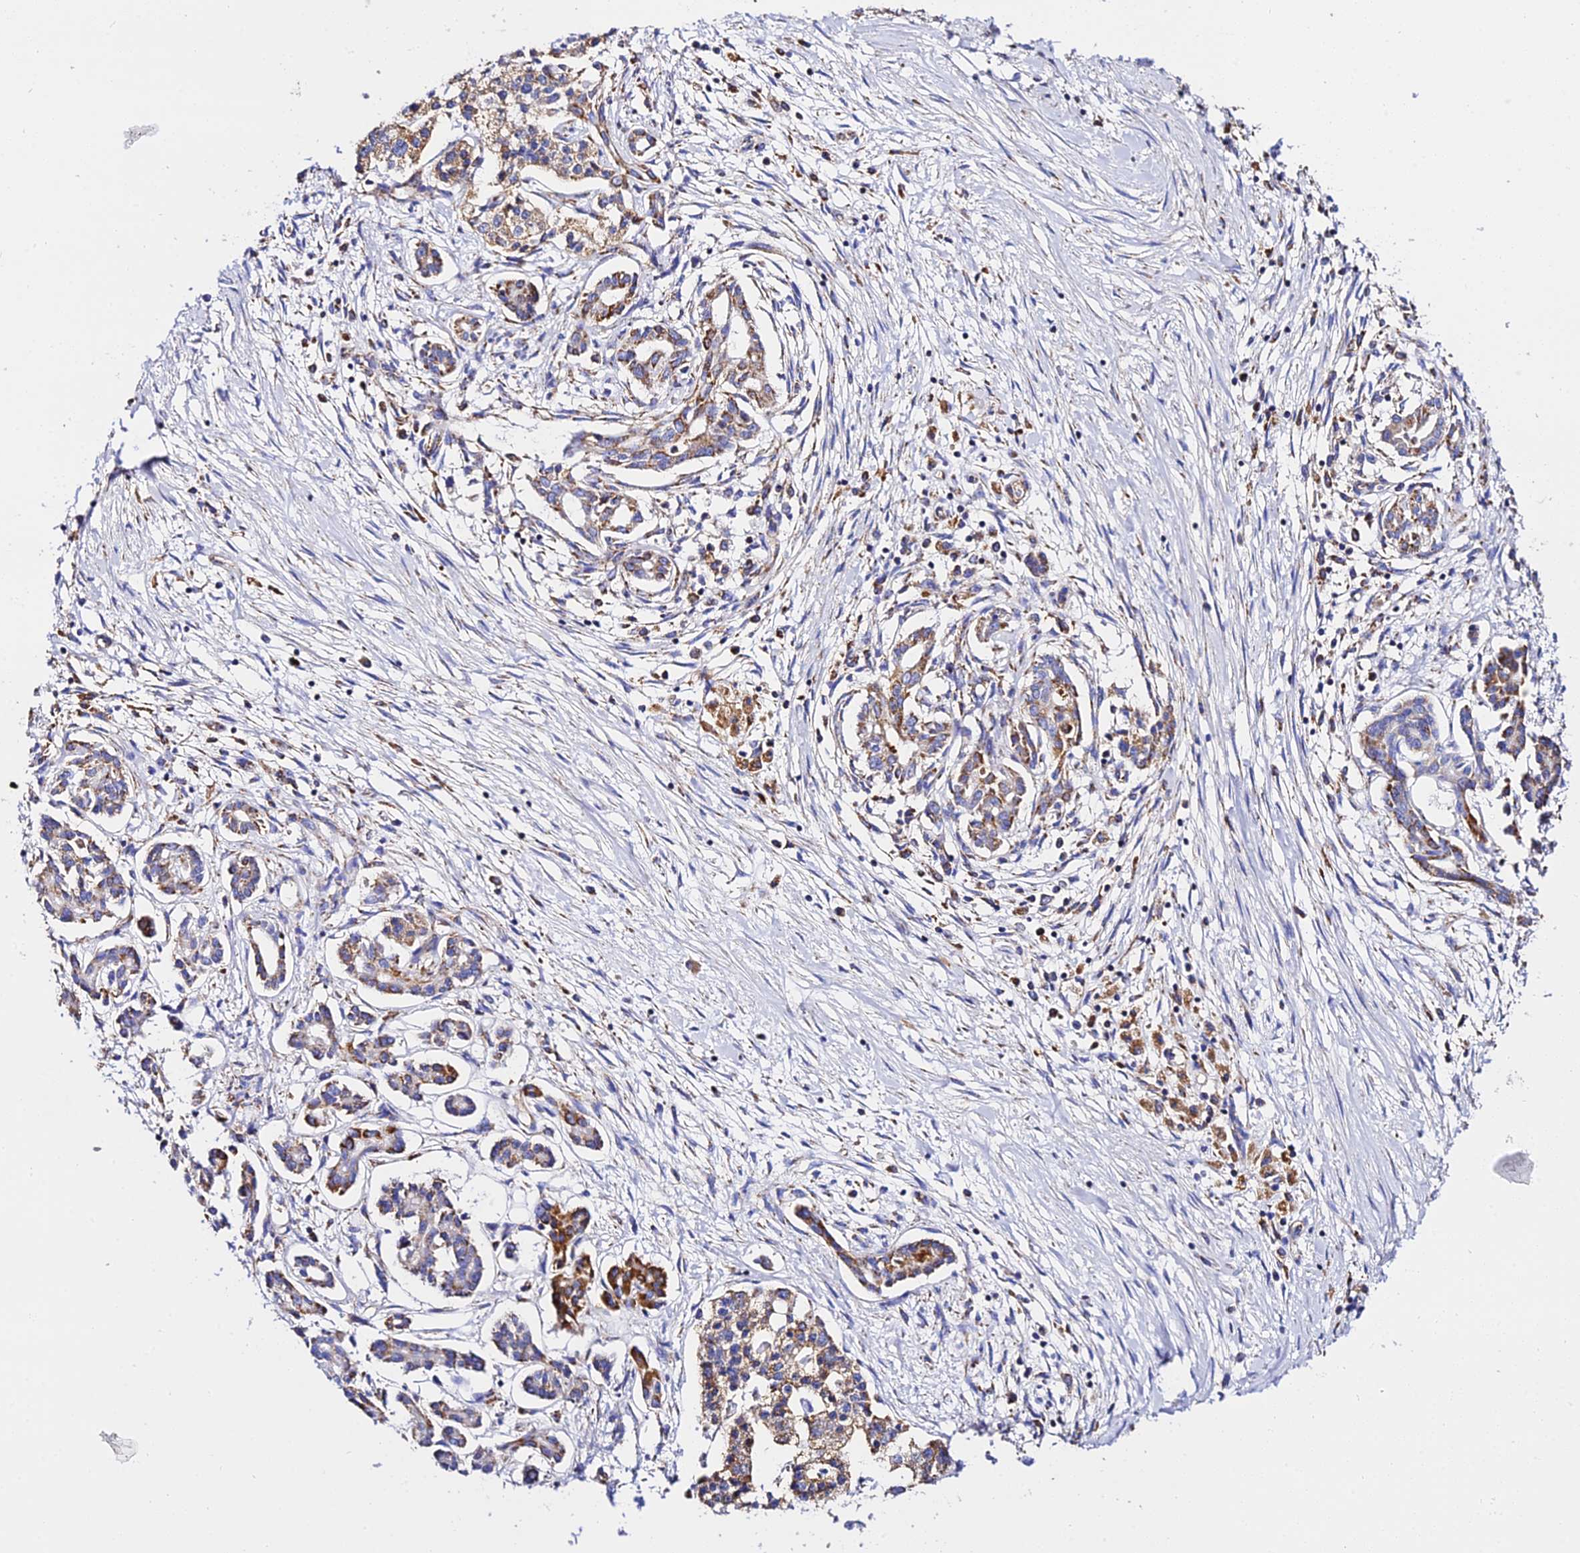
{"staining": {"intensity": "moderate", "quantity": ">75%", "location": "cytoplasmic/membranous"}, "tissue": "pancreatic cancer", "cell_type": "Tumor cells", "image_type": "cancer", "snomed": [{"axis": "morphology", "description": "Adenocarcinoma, NOS"}, {"axis": "topography", "description": "Pancreas"}], "caption": "High-magnification brightfield microscopy of adenocarcinoma (pancreatic) stained with DAB (brown) and counterstained with hematoxylin (blue). tumor cells exhibit moderate cytoplasmic/membranous staining is appreciated in approximately>75% of cells.", "gene": "ZNF573", "patient": {"sex": "female", "age": 50}}